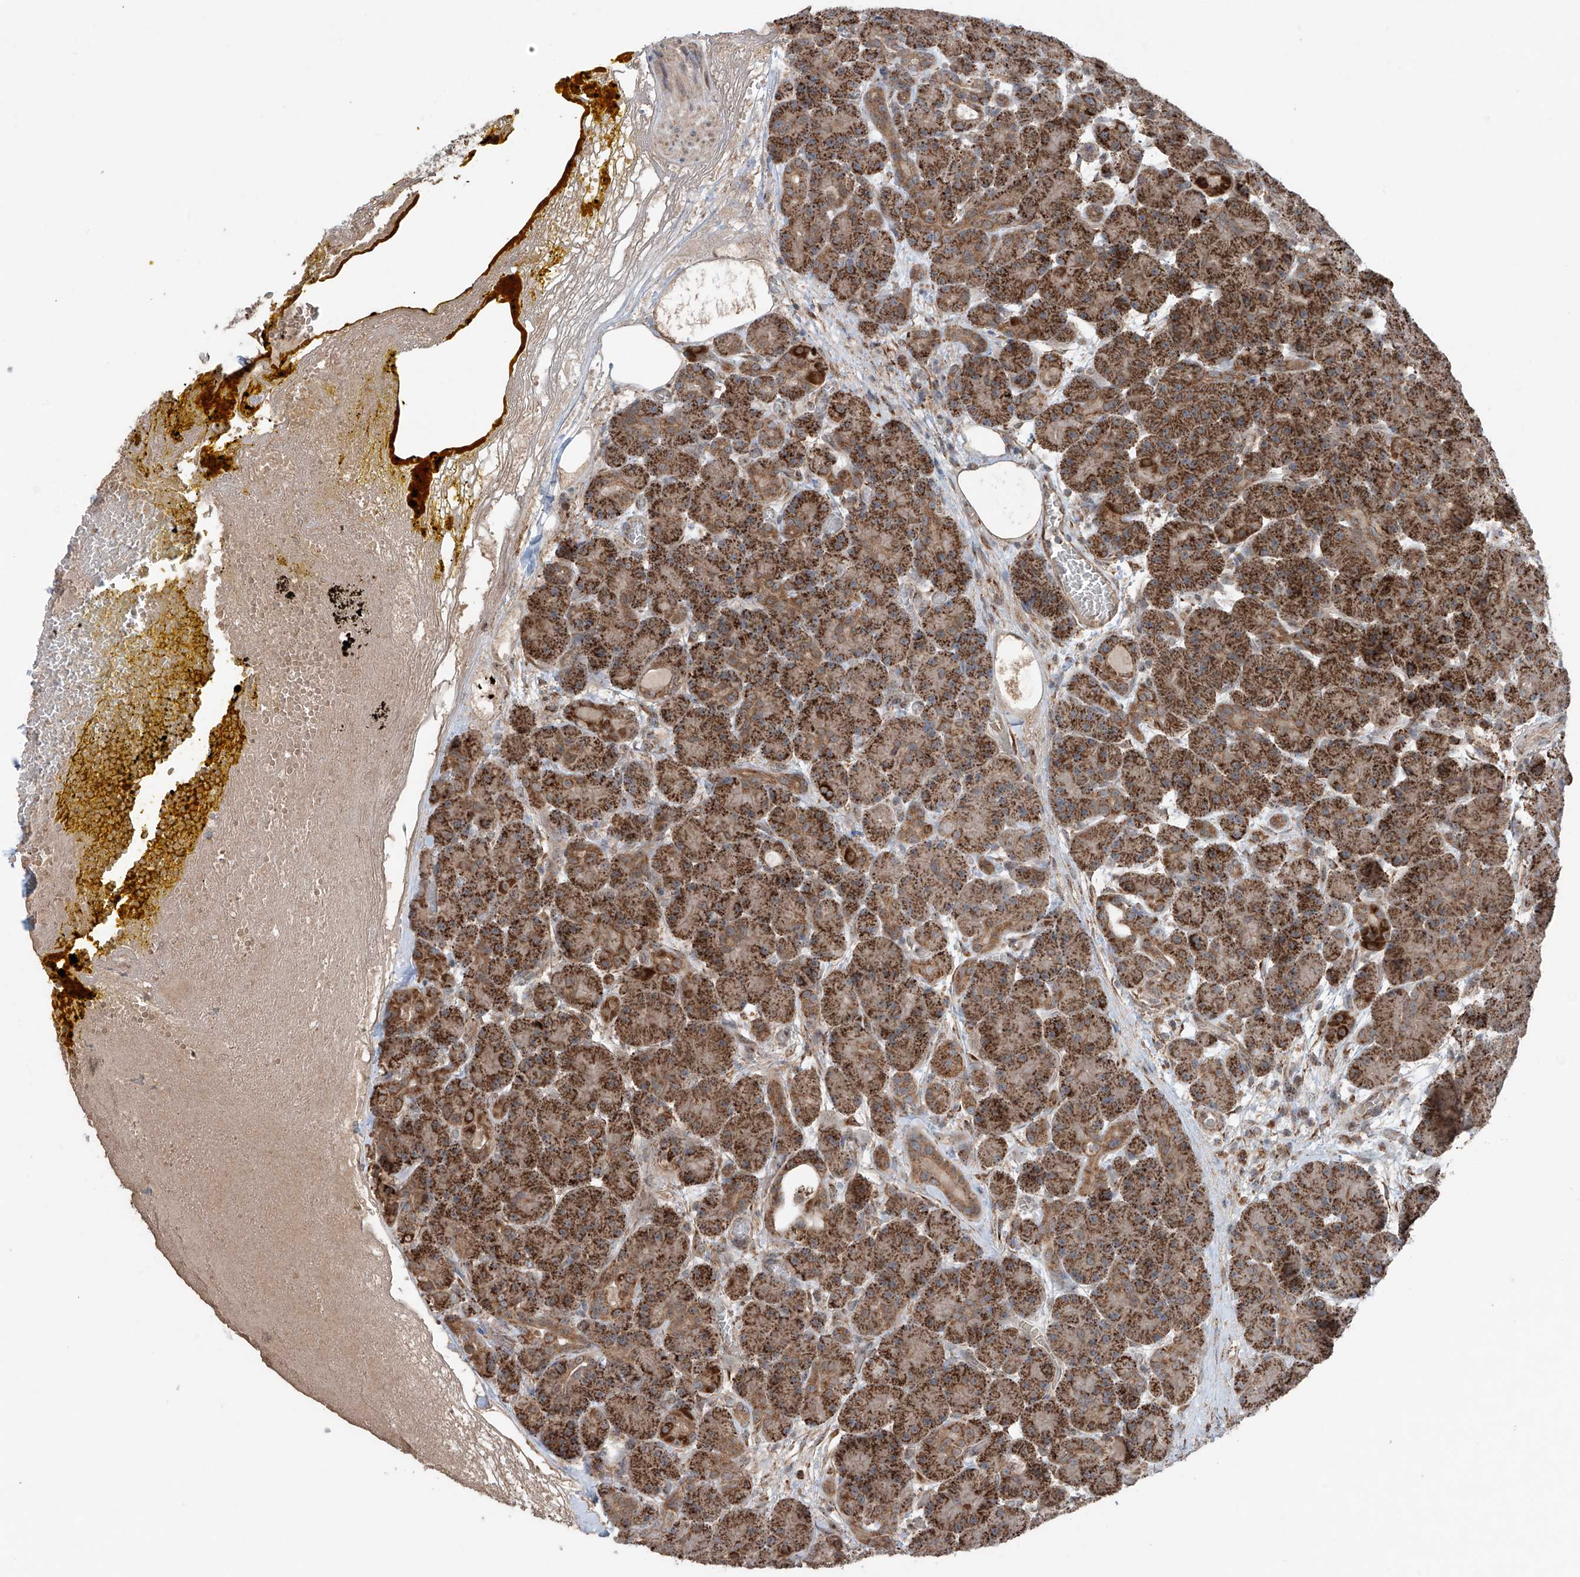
{"staining": {"intensity": "strong", "quantity": ">75%", "location": "cytoplasmic/membranous"}, "tissue": "pancreas", "cell_type": "Exocrine glandular cells", "image_type": "normal", "snomed": [{"axis": "morphology", "description": "Normal tissue, NOS"}, {"axis": "topography", "description": "Pancreas"}], "caption": "Protein expression by immunohistochemistry reveals strong cytoplasmic/membranous expression in about >75% of exocrine glandular cells in benign pancreas. Using DAB (brown) and hematoxylin (blue) stains, captured at high magnification using brightfield microscopy.", "gene": "SAMD3", "patient": {"sex": "male", "age": 63}}